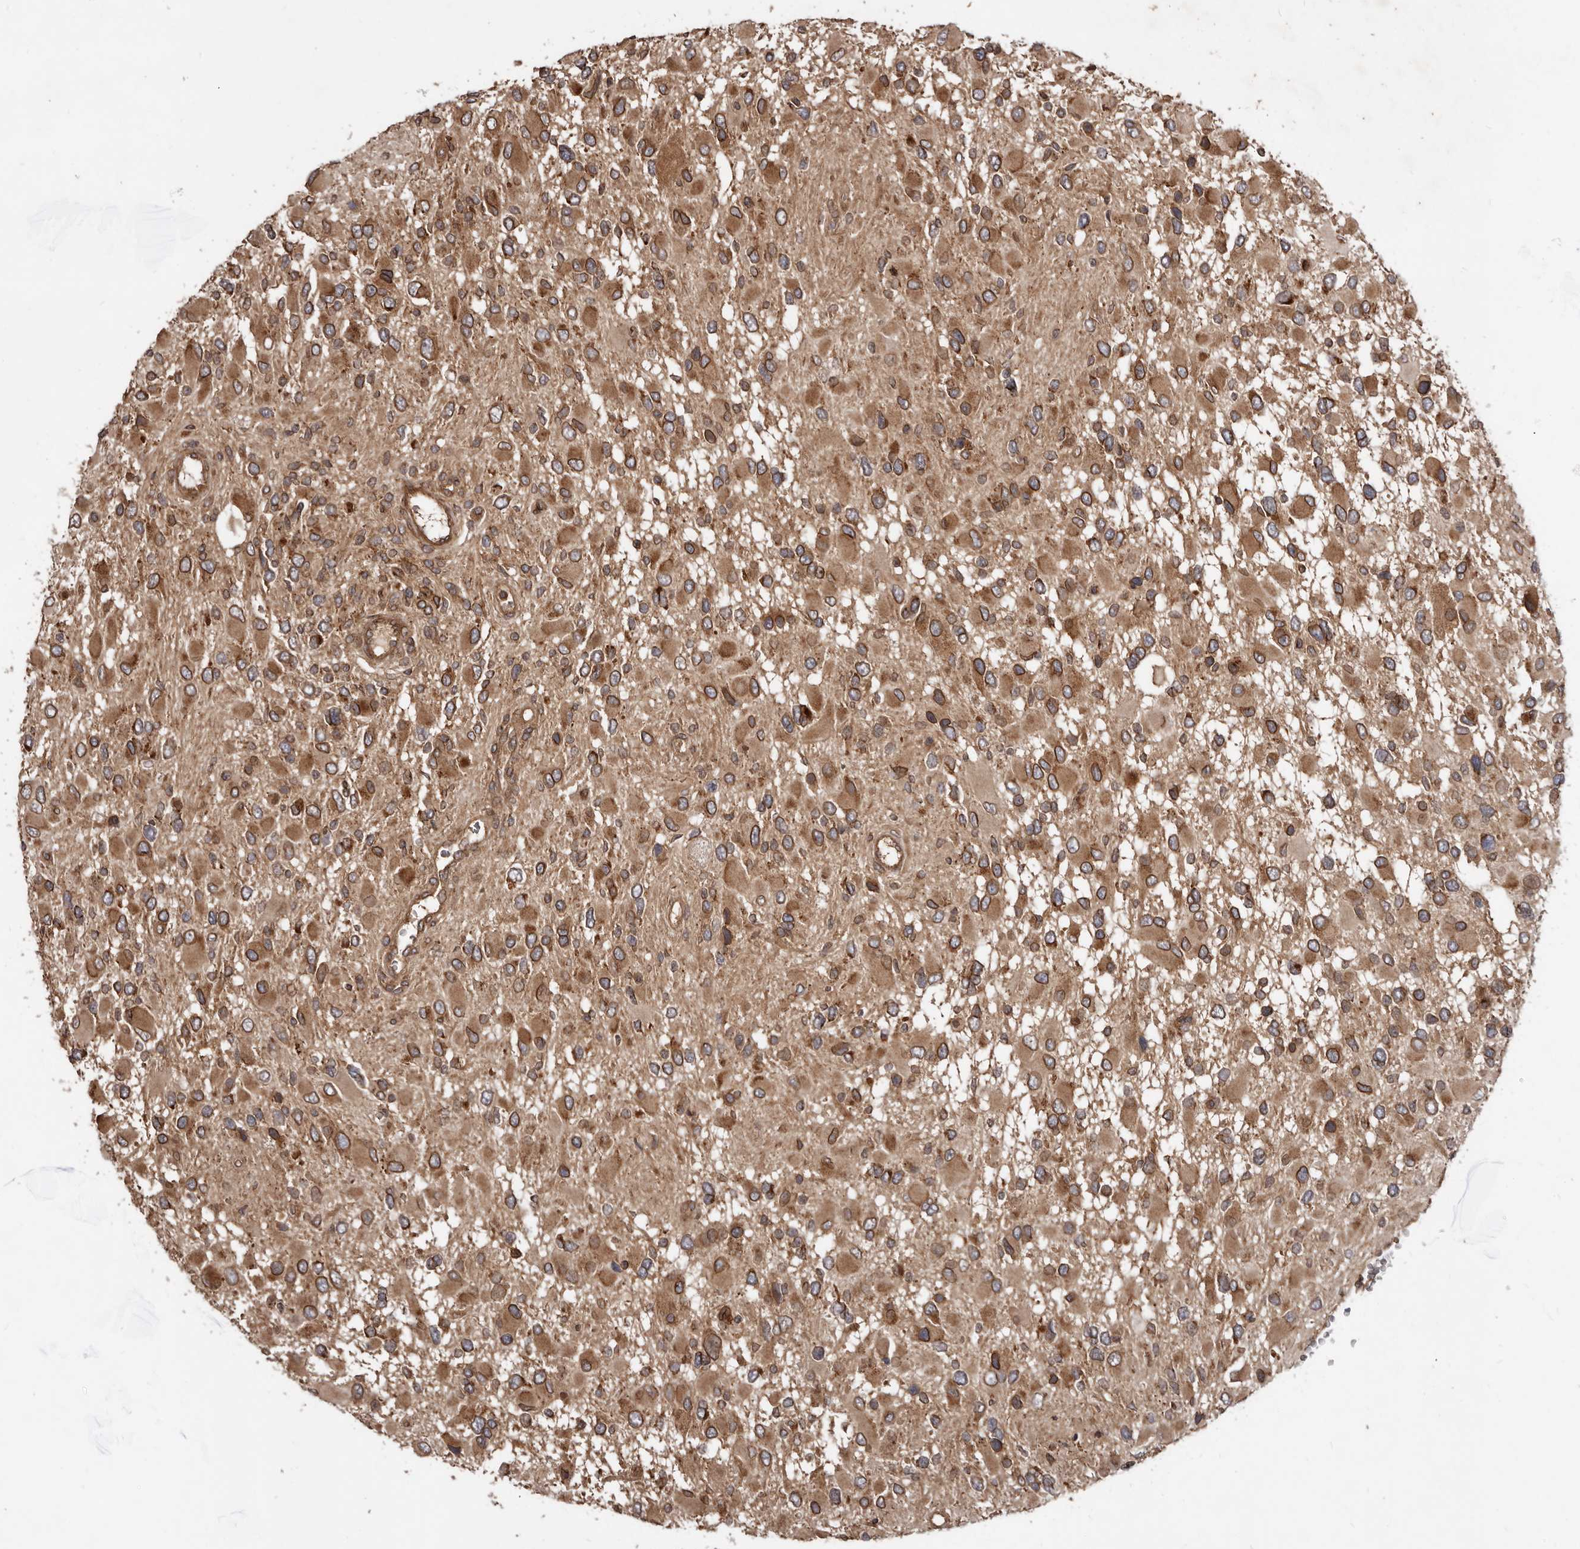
{"staining": {"intensity": "strong", "quantity": ">75%", "location": "cytoplasmic/membranous,nuclear"}, "tissue": "glioma", "cell_type": "Tumor cells", "image_type": "cancer", "snomed": [{"axis": "morphology", "description": "Glioma, malignant, High grade"}, {"axis": "topography", "description": "Brain"}], "caption": "A high amount of strong cytoplasmic/membranous and nuclear staining is appreciated in approximately >75% of tumor cells in malignant high-grade glioma tissue.", "gene": "STK36", "patient": {"sex": "male", "age": 53}}